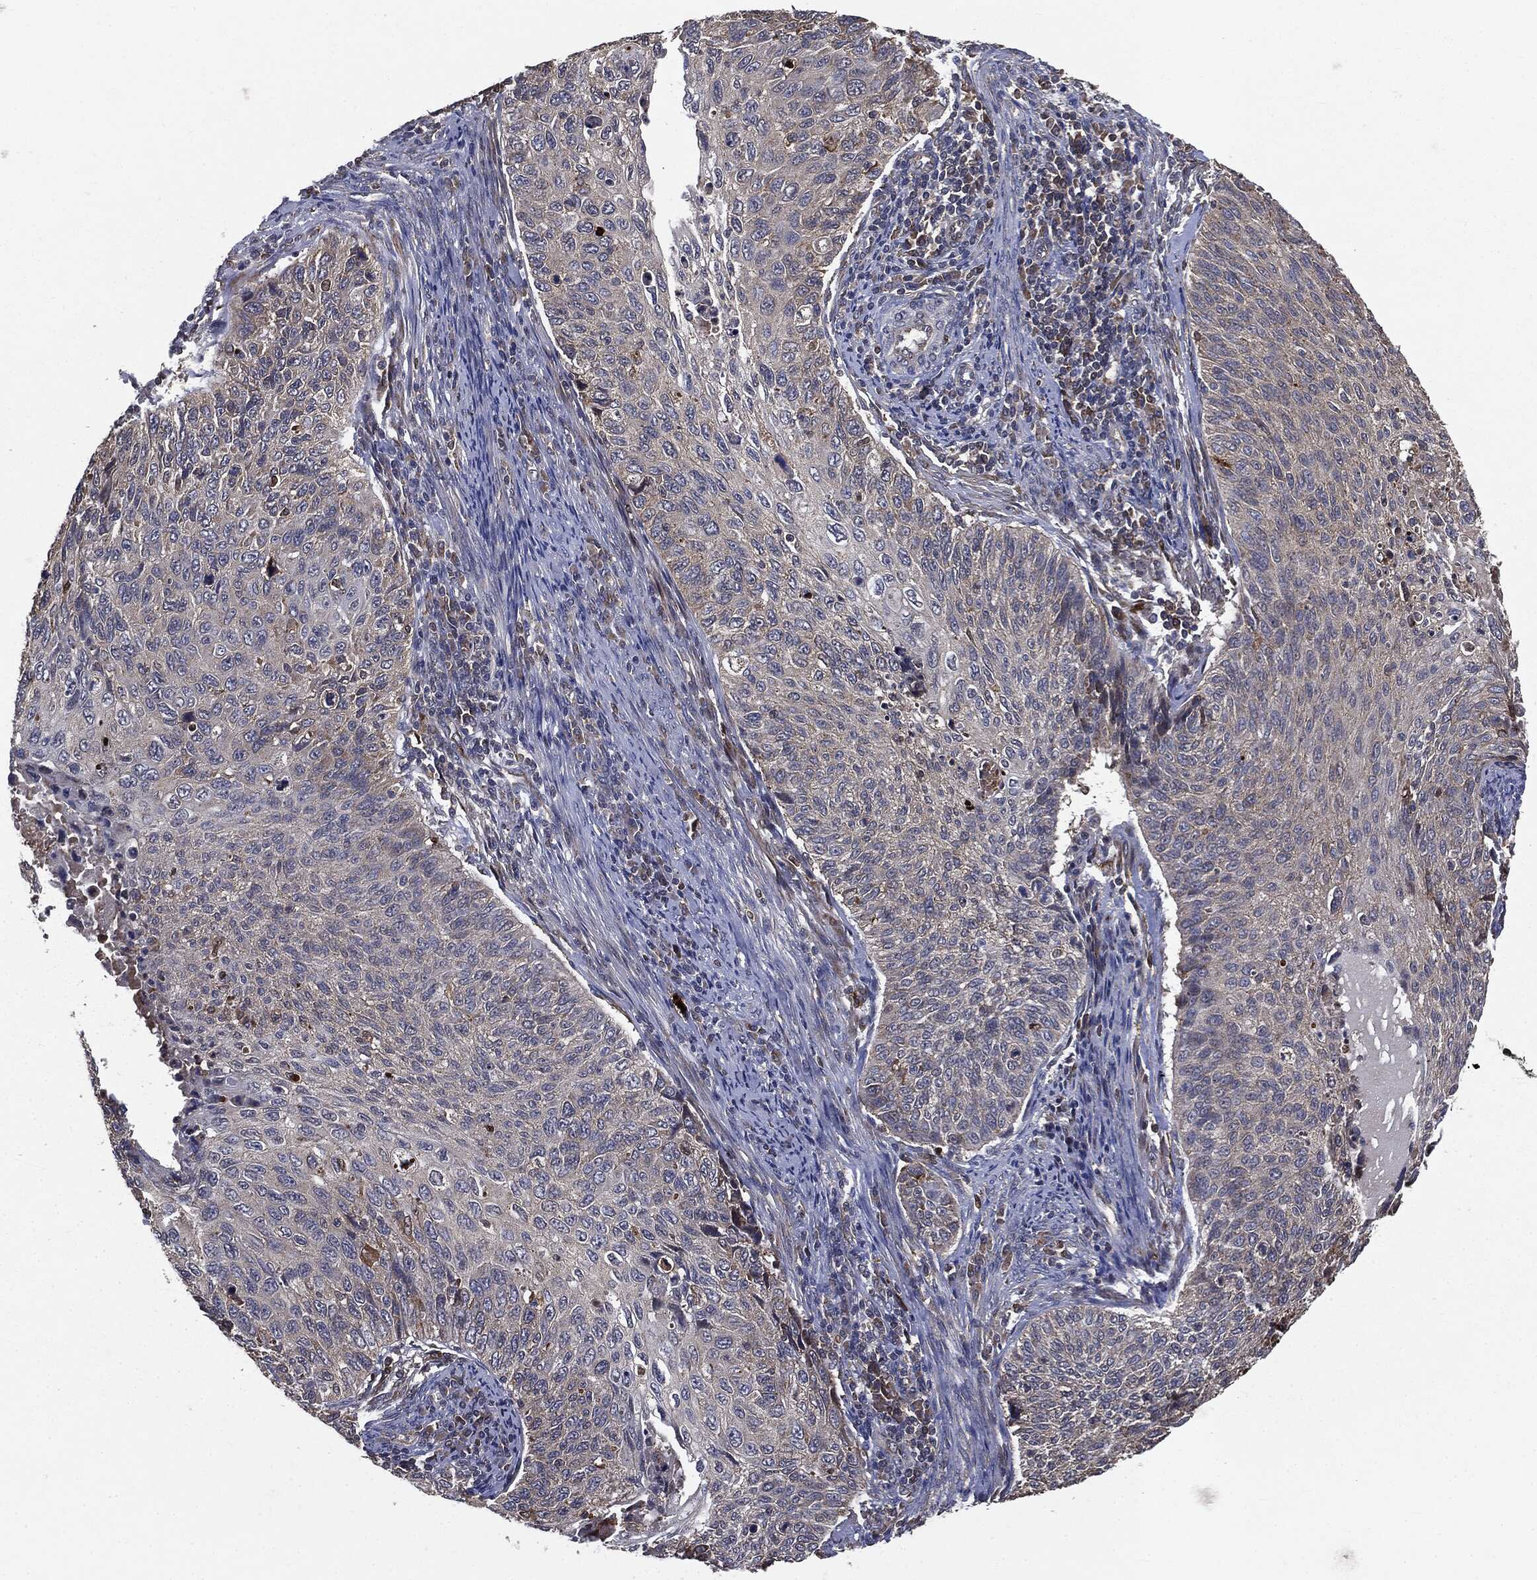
{"staining": {"intensity": "weak", "quantity": "<25%", "location": "cytoplasmic/membranous"}, "tissue": "cervical cancer", "cell_type": "Tumor cells", "image_type": "cancer", "snomed": [{"axis": "morphology", "description": "Squamous cell carcinoma, NOS"}, {"axis": "topography", "description": "Cervix"}], "caption": "Photomicrograph shows no protein staining in tumor cells of cervical squamous cell carcinoma tissue.", "gene": "PLOD3", "patient": {"sex": "female", "age": 70}}